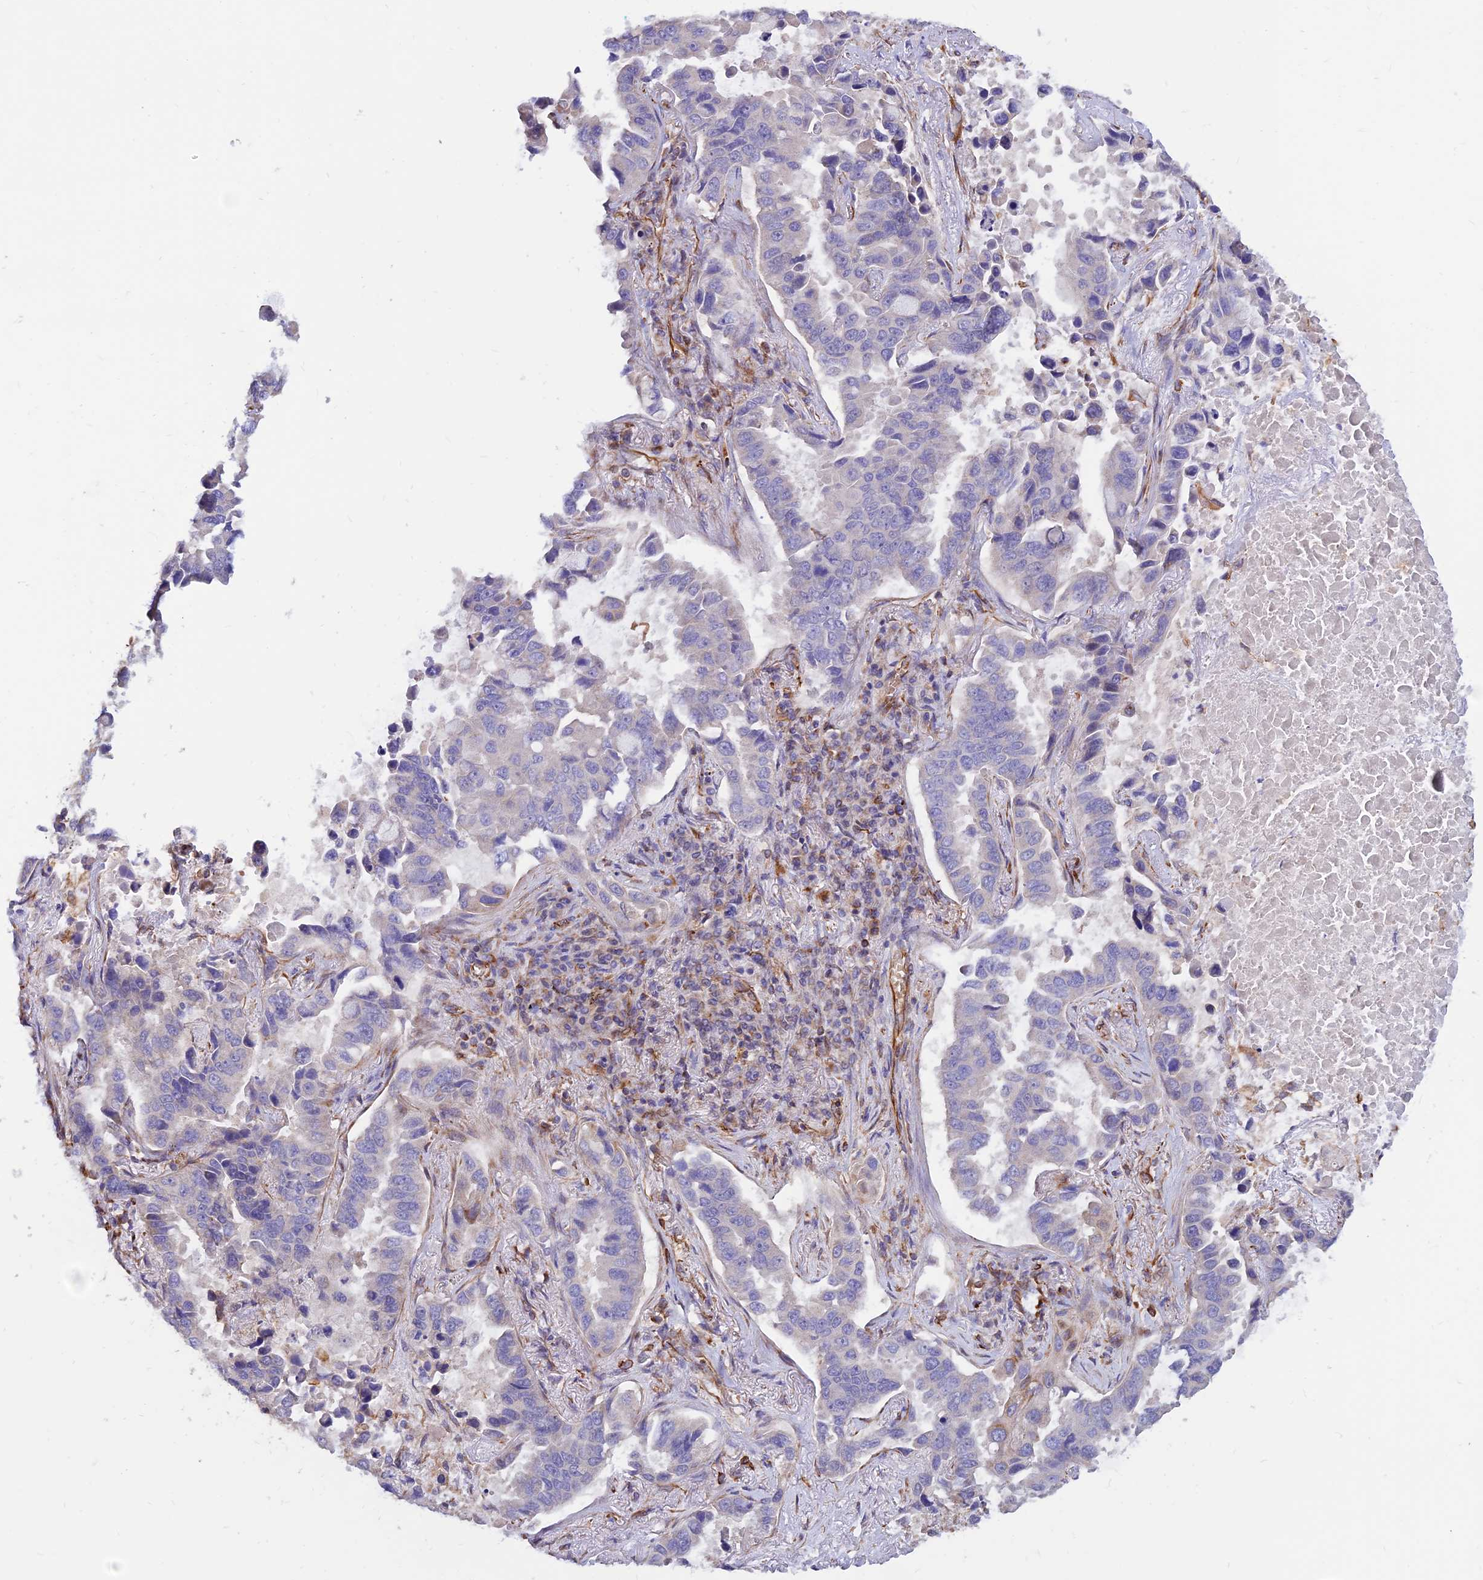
{"staining": {"intensity": "negative", "quantity": "none", "location": "none"}, "tissue": "lung cancer", "cell_type": "Tumor cells", "image_type": "cancer", "snomed": [{"axis": "morphology", "description": "Adenocarcinoma, NOS"}, {"axis": "topography", "description": "Lung"}], "caption": "This is a histopathology image of IHC staining of lung cancer, which shows no positivity in tumor cells.", "gene": "CDK18", "patient": {"sex": "male", "age": 64}}